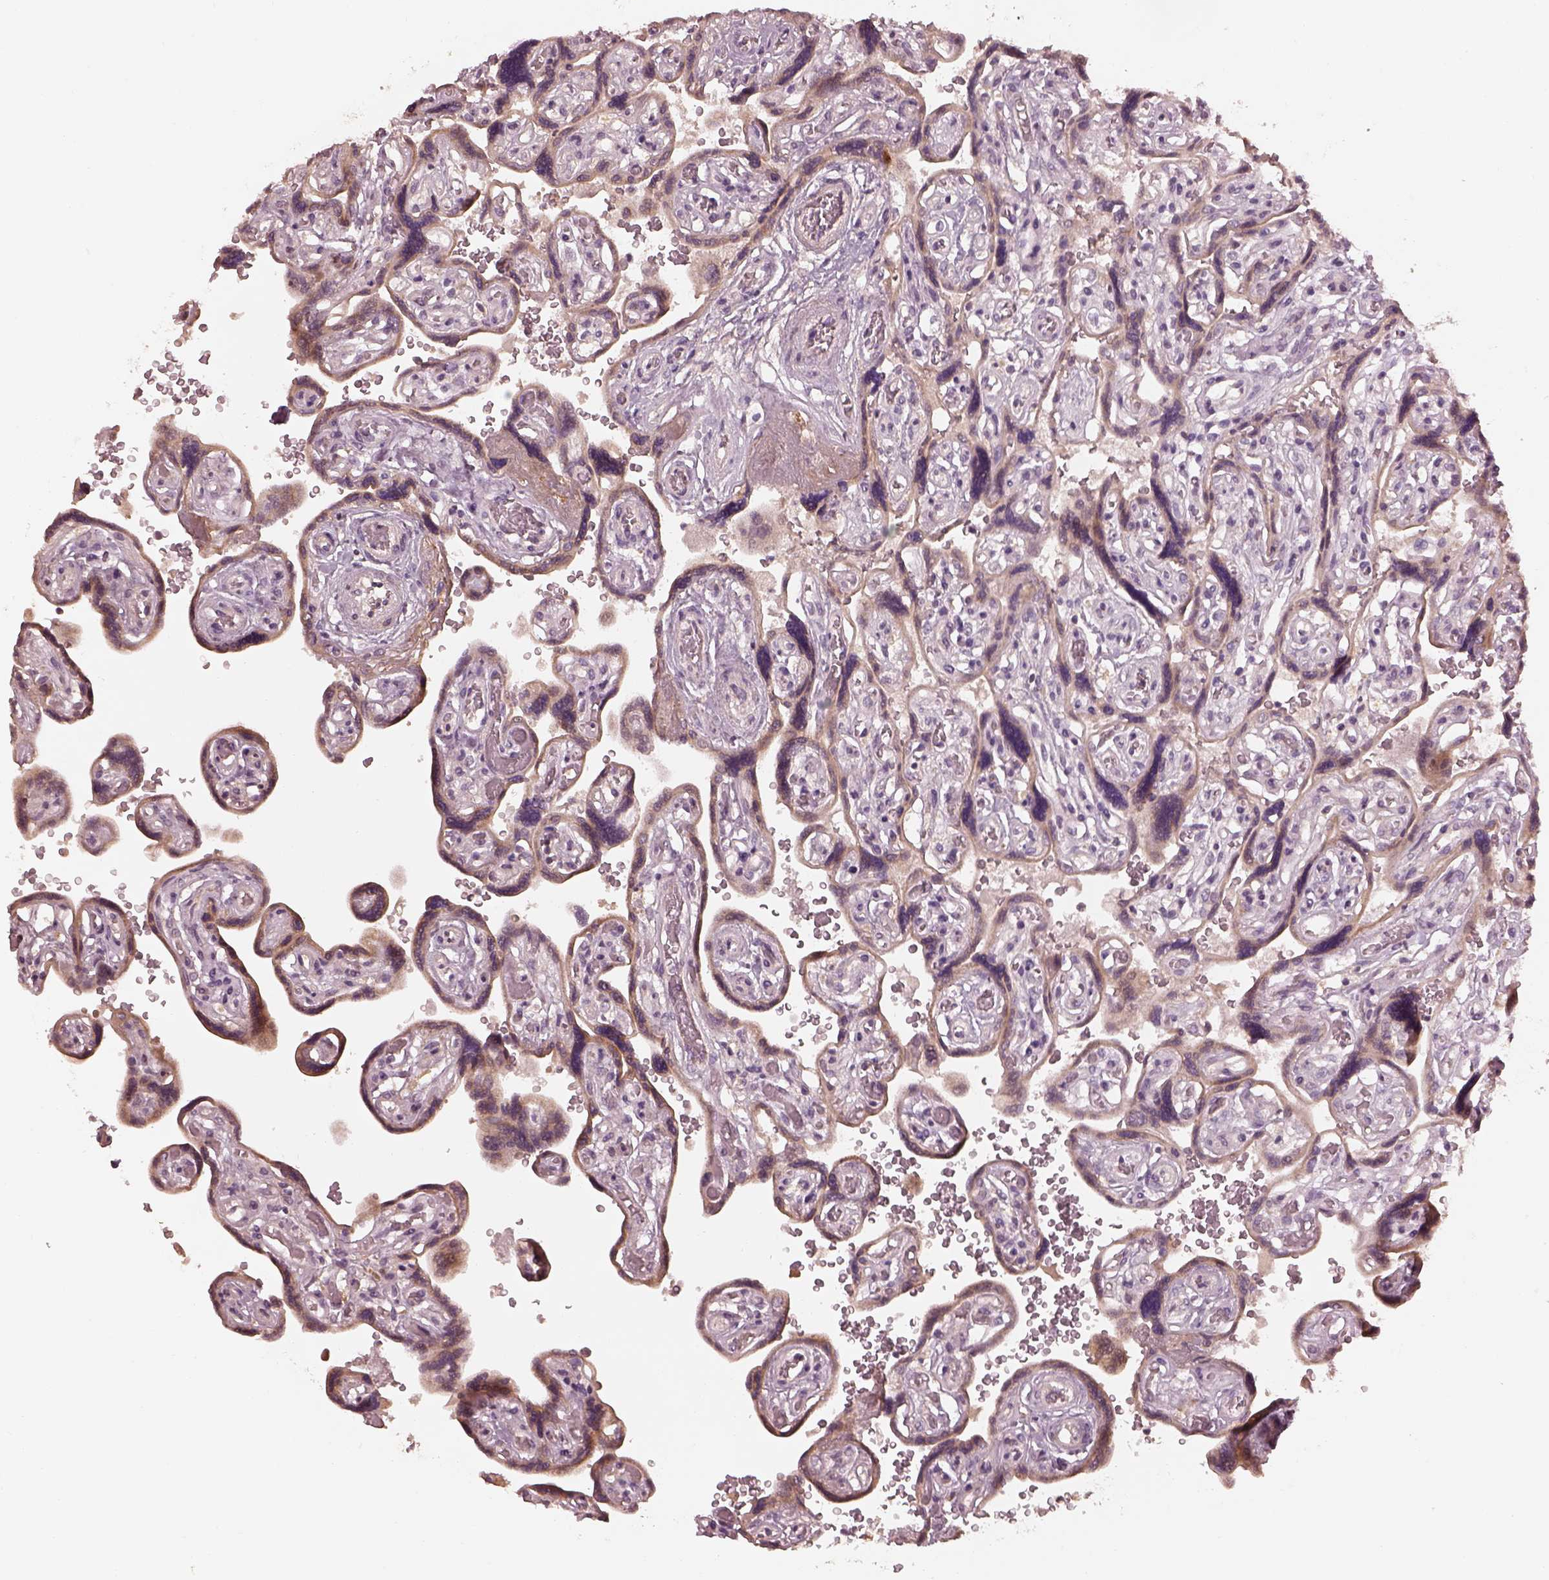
{"staining": {"intensity": "negative", "quantity": "none", "location": "none"}, "tissue": "placenta", "cell_type": "Decidual cells", "image_type": "normal", "snomed": [{"axis": "morphology", "description": "Normal tissue, NOS"}, {"axis": "topography", "description": "Placenta"}], "caption": "A micrograph of human placenta is negative for staining in decidual cells. The staining was performed using DAB (3,3'-diaminobenzidine) to visualize the protein expression in brown, while the nuclei were stained in blue with hematoxylin (Magnification: 20x).", "gene": "SLC25A46", "patient": {"sex": "female", "age": 32}}